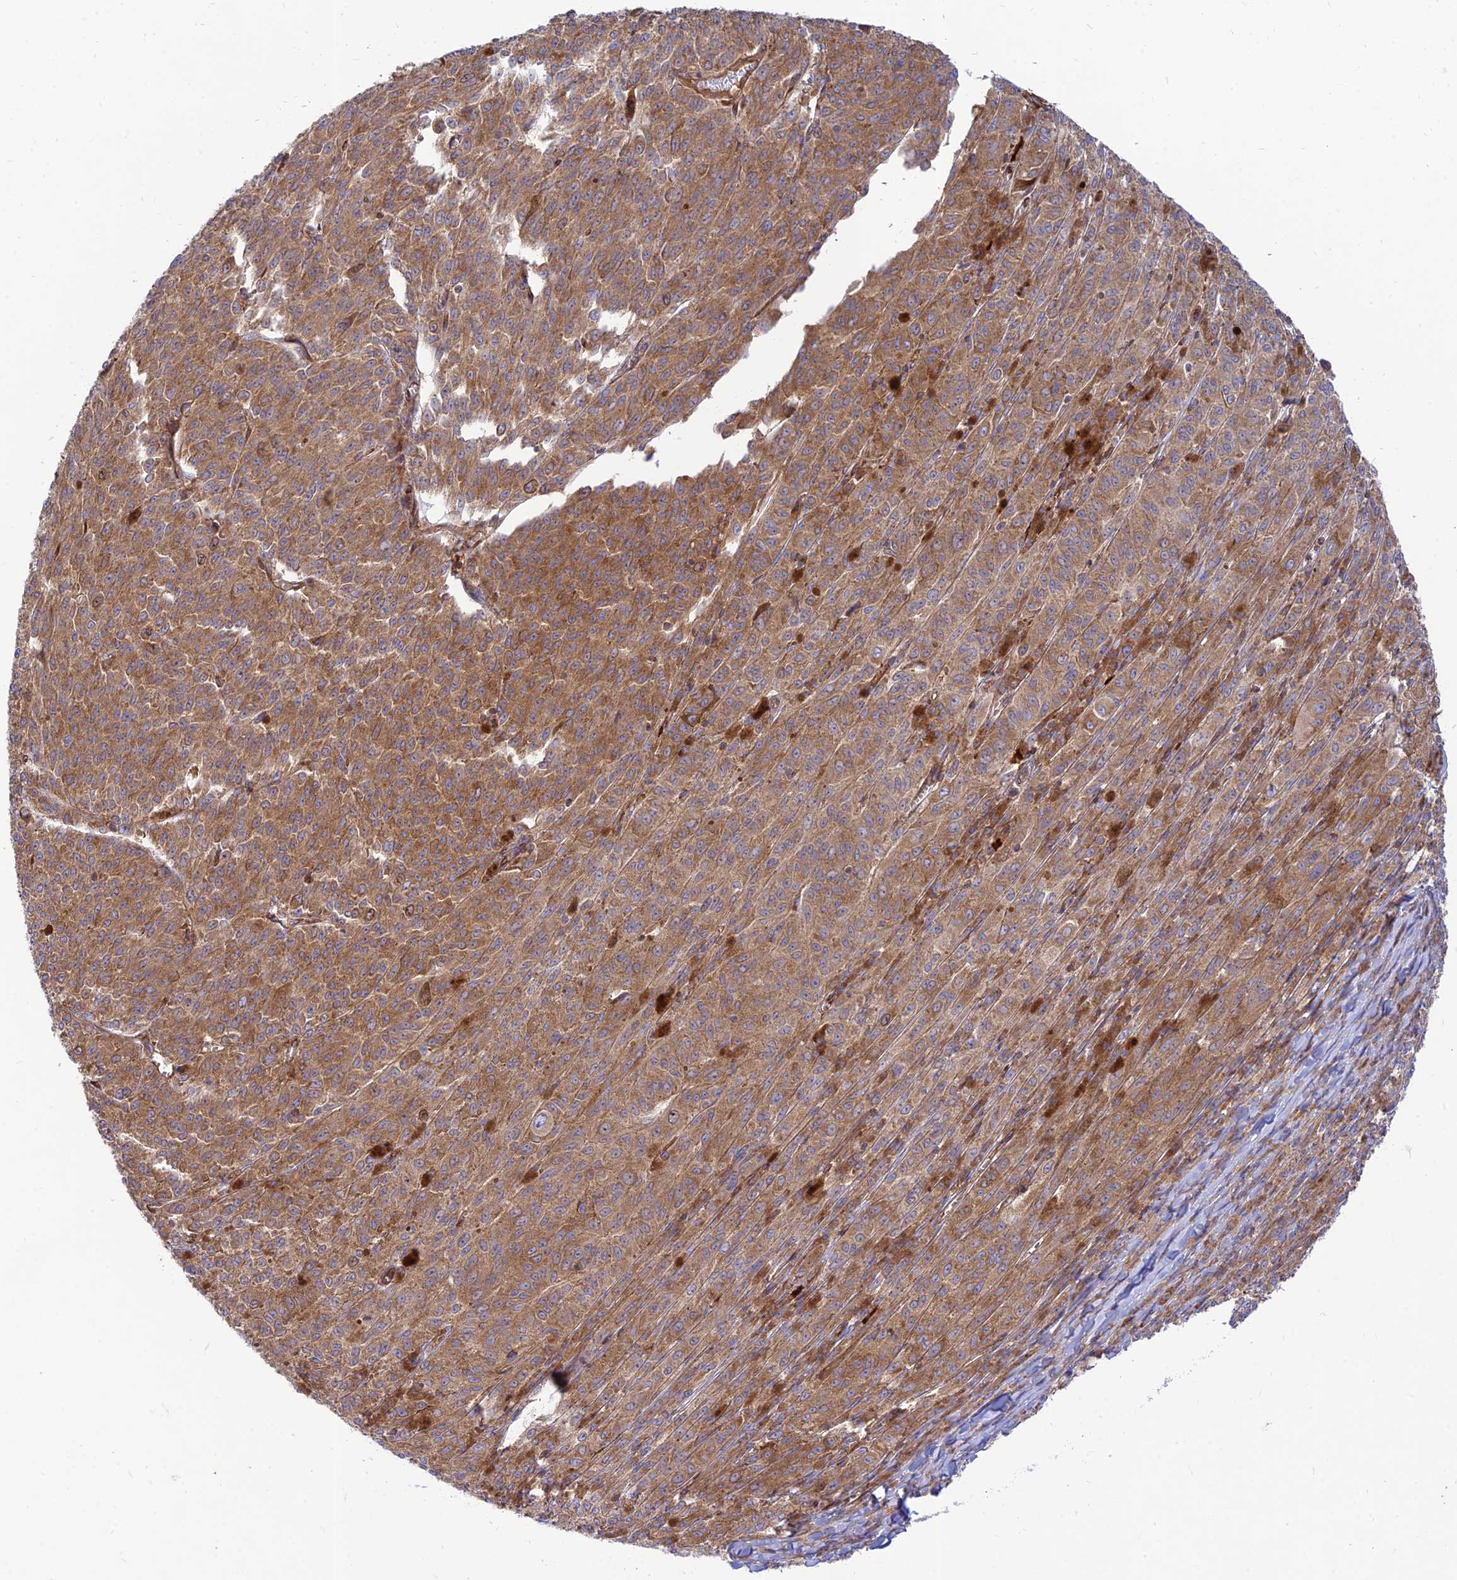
{"staining": {"intensity": "moderate", "quantity": ">75%", "location": "cytoplasmic/membranous"}, "tissue": "melanoma", "cell_type": "Tumor cells", "image_type": "cancer", "snomed": [{"axis": "morphology", "description": "Malignant melanoma, NOS"}, {"axis": "topography", "description": "Skin"}], "caption": "Protein expression analysis of melanoma exhibits moderate cytoplasmic/membranous positivity in about >75% of tumor cells.", "gene": "PIMREG", "patient": {"sex": "female", "age": 52}}